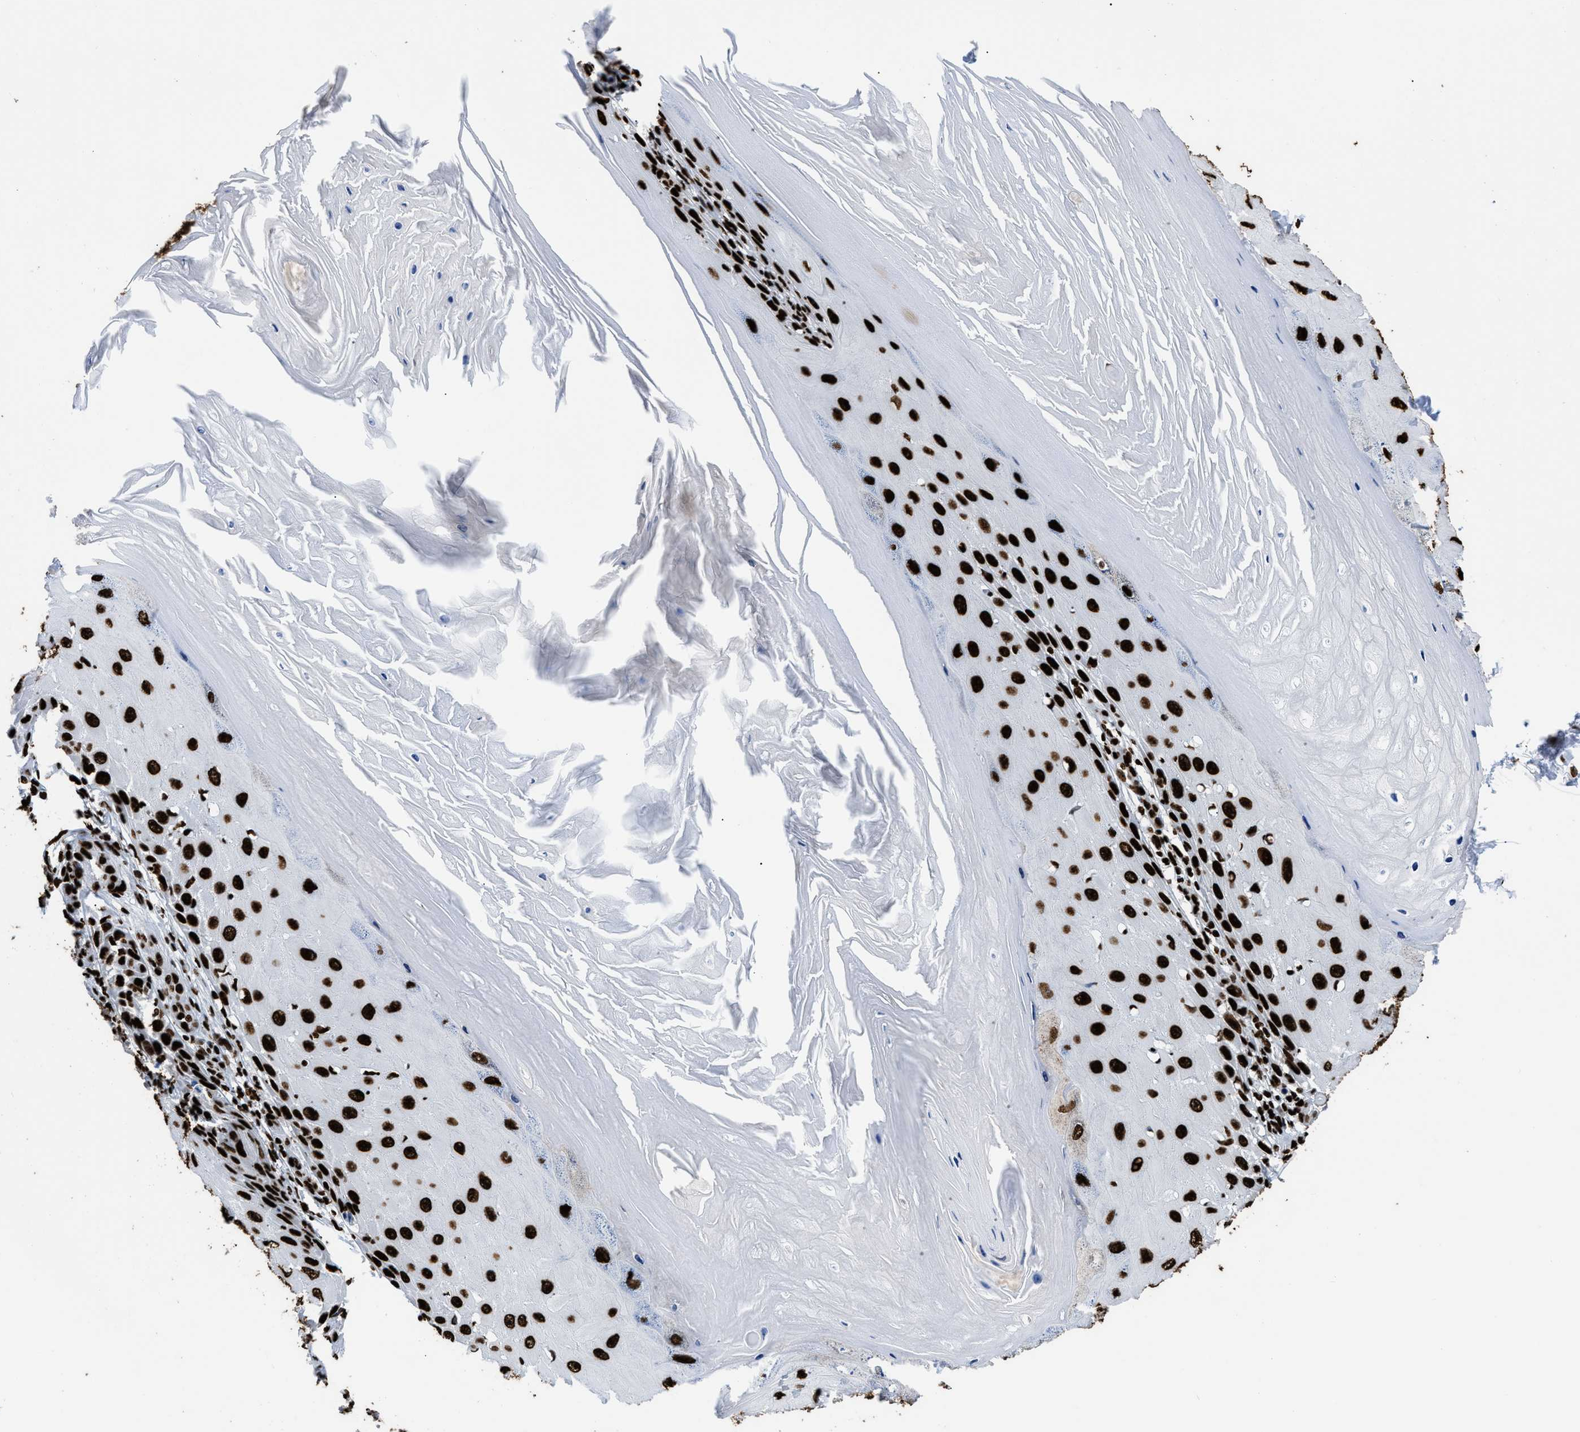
{"staining": {"intensity": "strong", "quantity": ">75%", "location": "nuclear"}, "tissue": "skin cancer", "cell_type": "Tumor cells", "image_type": "cancer", "snomed": [{"axis": "morphology", "description": "Squamous cell carcinoma, NOS"}, {"axis": "topography", "description": "Skin"}], "caption": "Strong nuclear protein staining is identified in approximately >75% of tumor cells in skin cancer. Nuclei are stained in blue.", "gene": "HNRNPM", "patient": {"sex": "female", "age": 73}}